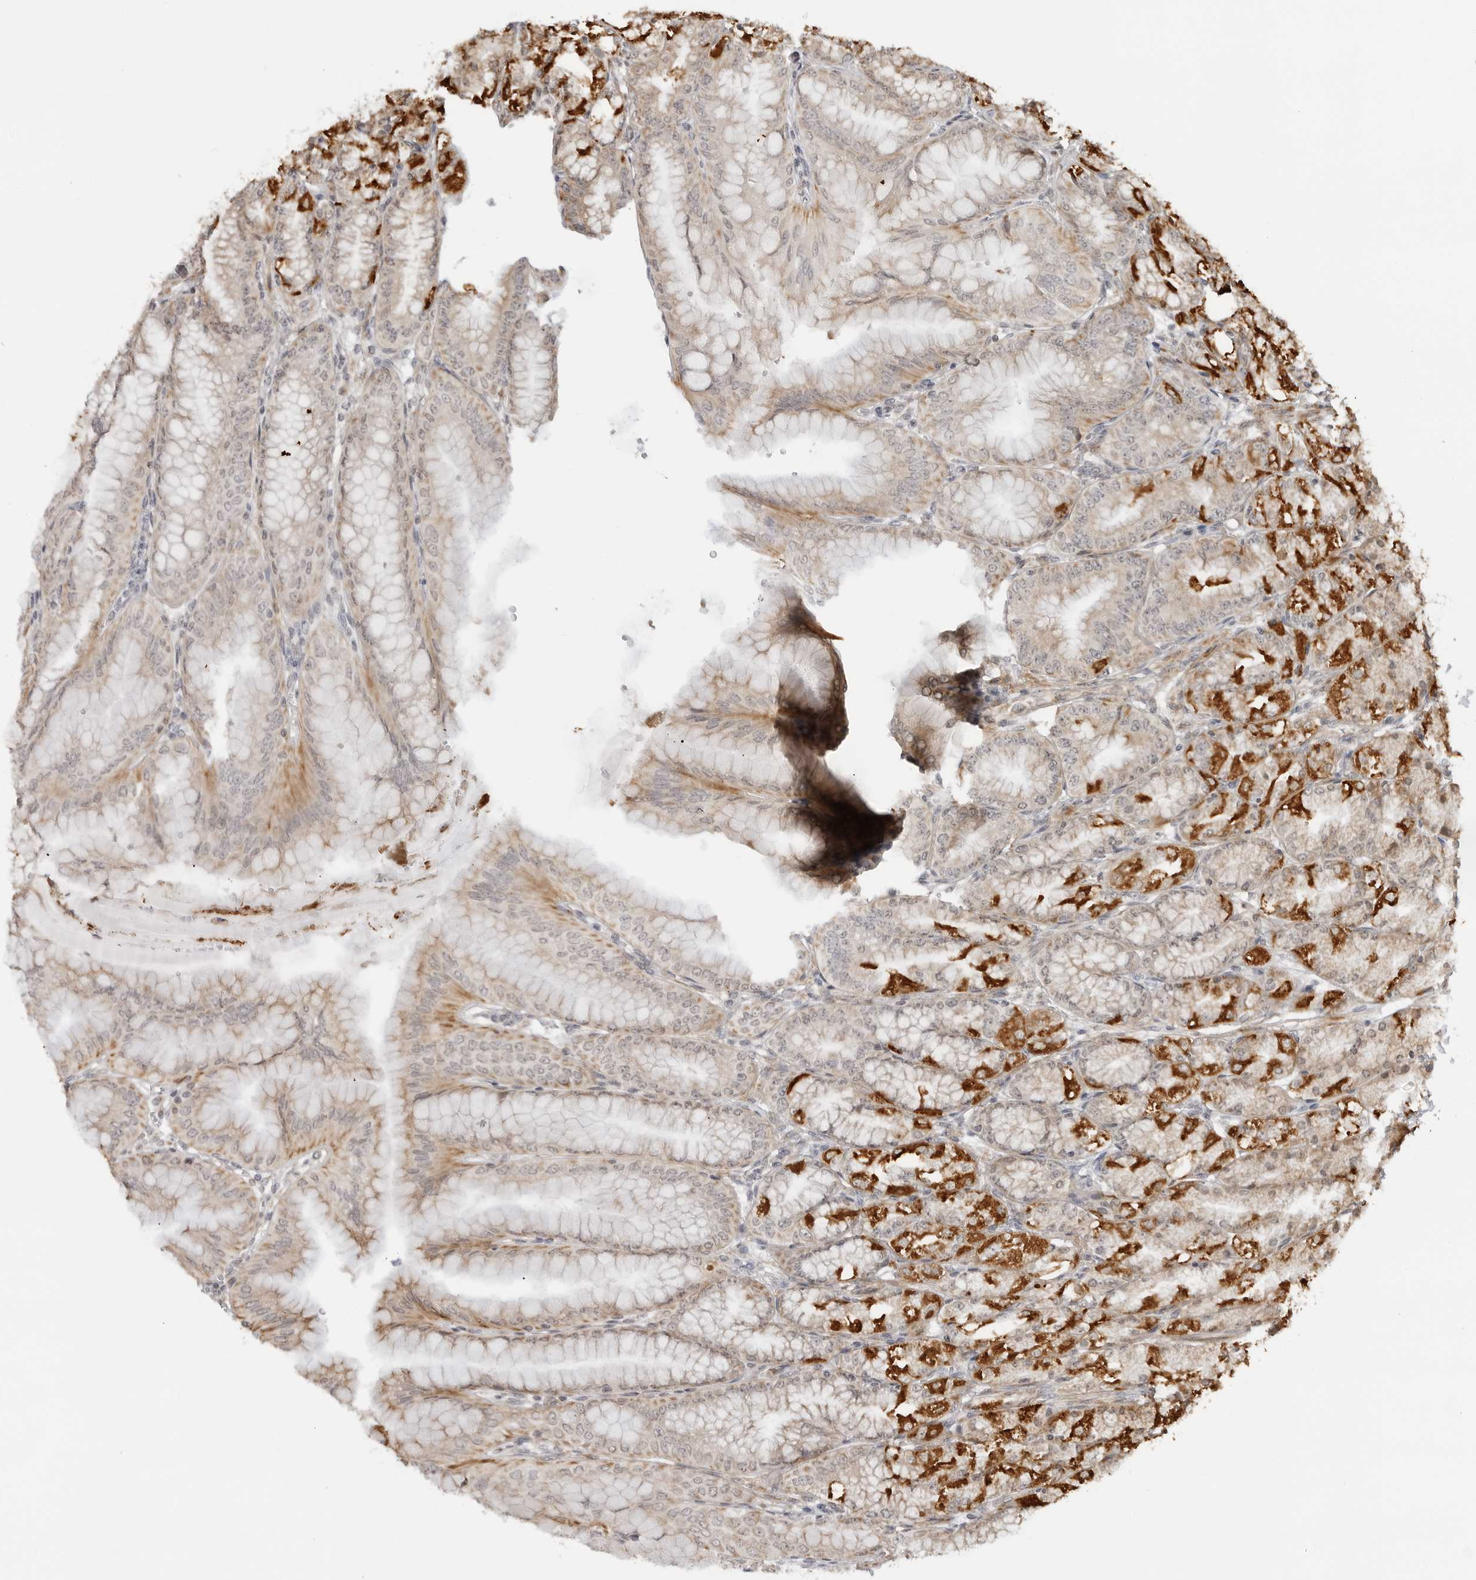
{"staining": {"intensity": "strong", "quantity": "25%-75%", "location": "cytoplasmic/membranous"}, "tissue": "stomach", "cell_type": "Glandular cells", "image_type": "normal", "snomed": [{"axis": "morphology", "description": "Normal tissue, NOS"}, {"axis": "topography", "description": "Stomach, lower"}], "caption": "Immunohistochemical staining of benign stomach reveals high levels of strong cytoplasmic/membranous expression in approximately 25%-75% of glandular cells. The staining was performed using DAB (3,3'-diaminobenzidine) to visualize the protein expression in brown, while the nuclei were stained in blue with hematoxylin (Magnification: 20x).", "gene": "PEX2", "patient": {"sex": "male", "age": 71}}